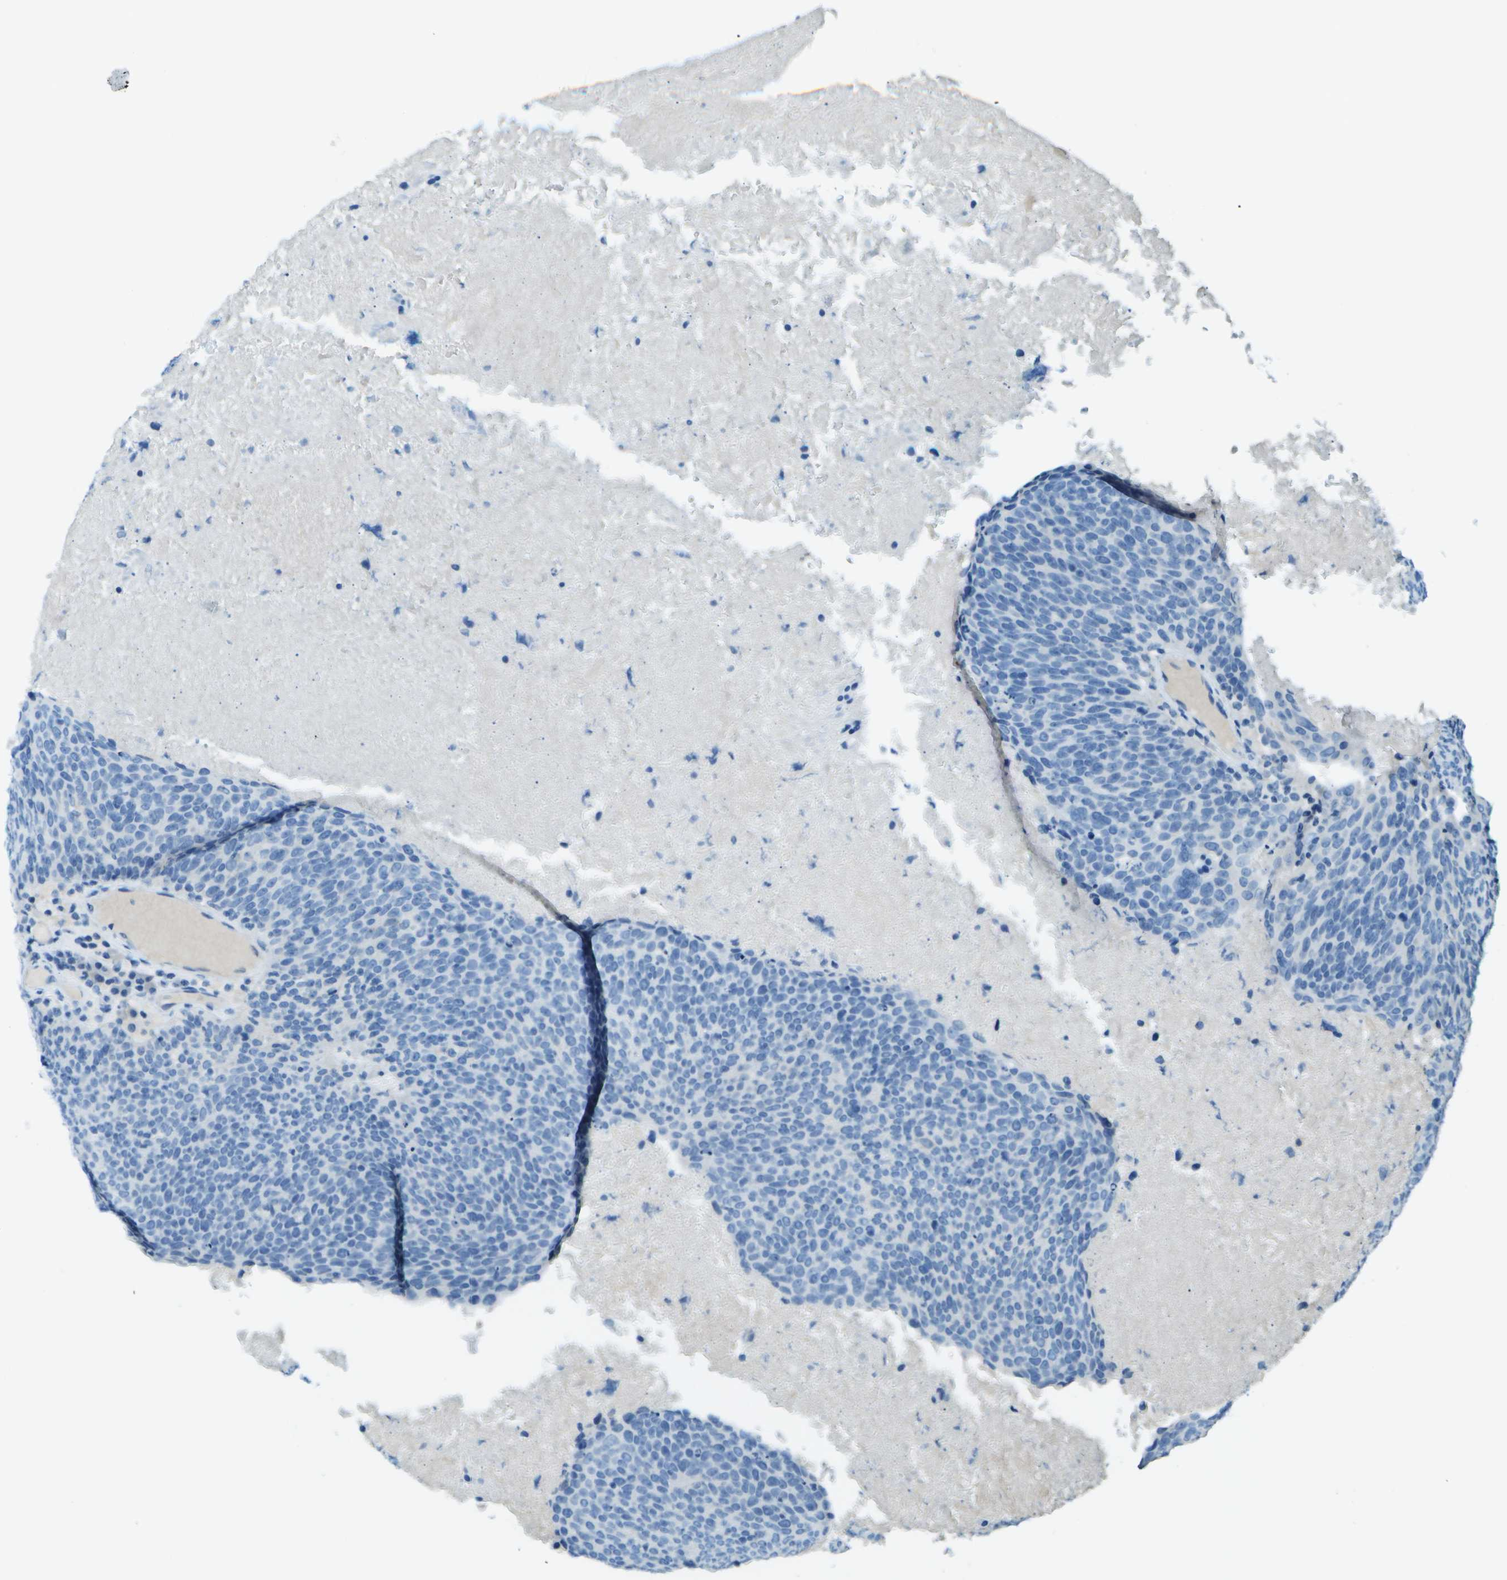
{"staining": {"intensity": "negative", "quantity": "none", "location": "none"}, "tissue": "head and neck cancer", "cell_type": "Tumor cells", "image_type": "cancer", "snomed": [{"axis": "morphology", "description": "Squamous cell carcinoma, NOS"}, {"axis": "morphology", "description": "Squamous cell carcinoma, metastatic, NOS"}, {"axis": "topography", "description": "Lymph node"}, {"axis": "topography", "description": "Head-Neck"}], "caption": "This is an immunohistochemistry (IHC) micrograph of human head and neck squamous cell carcinoma. There is no positivity in tumor cells.", "gene": "LGI2", "patient": {"sex": "male", "age": 62}}